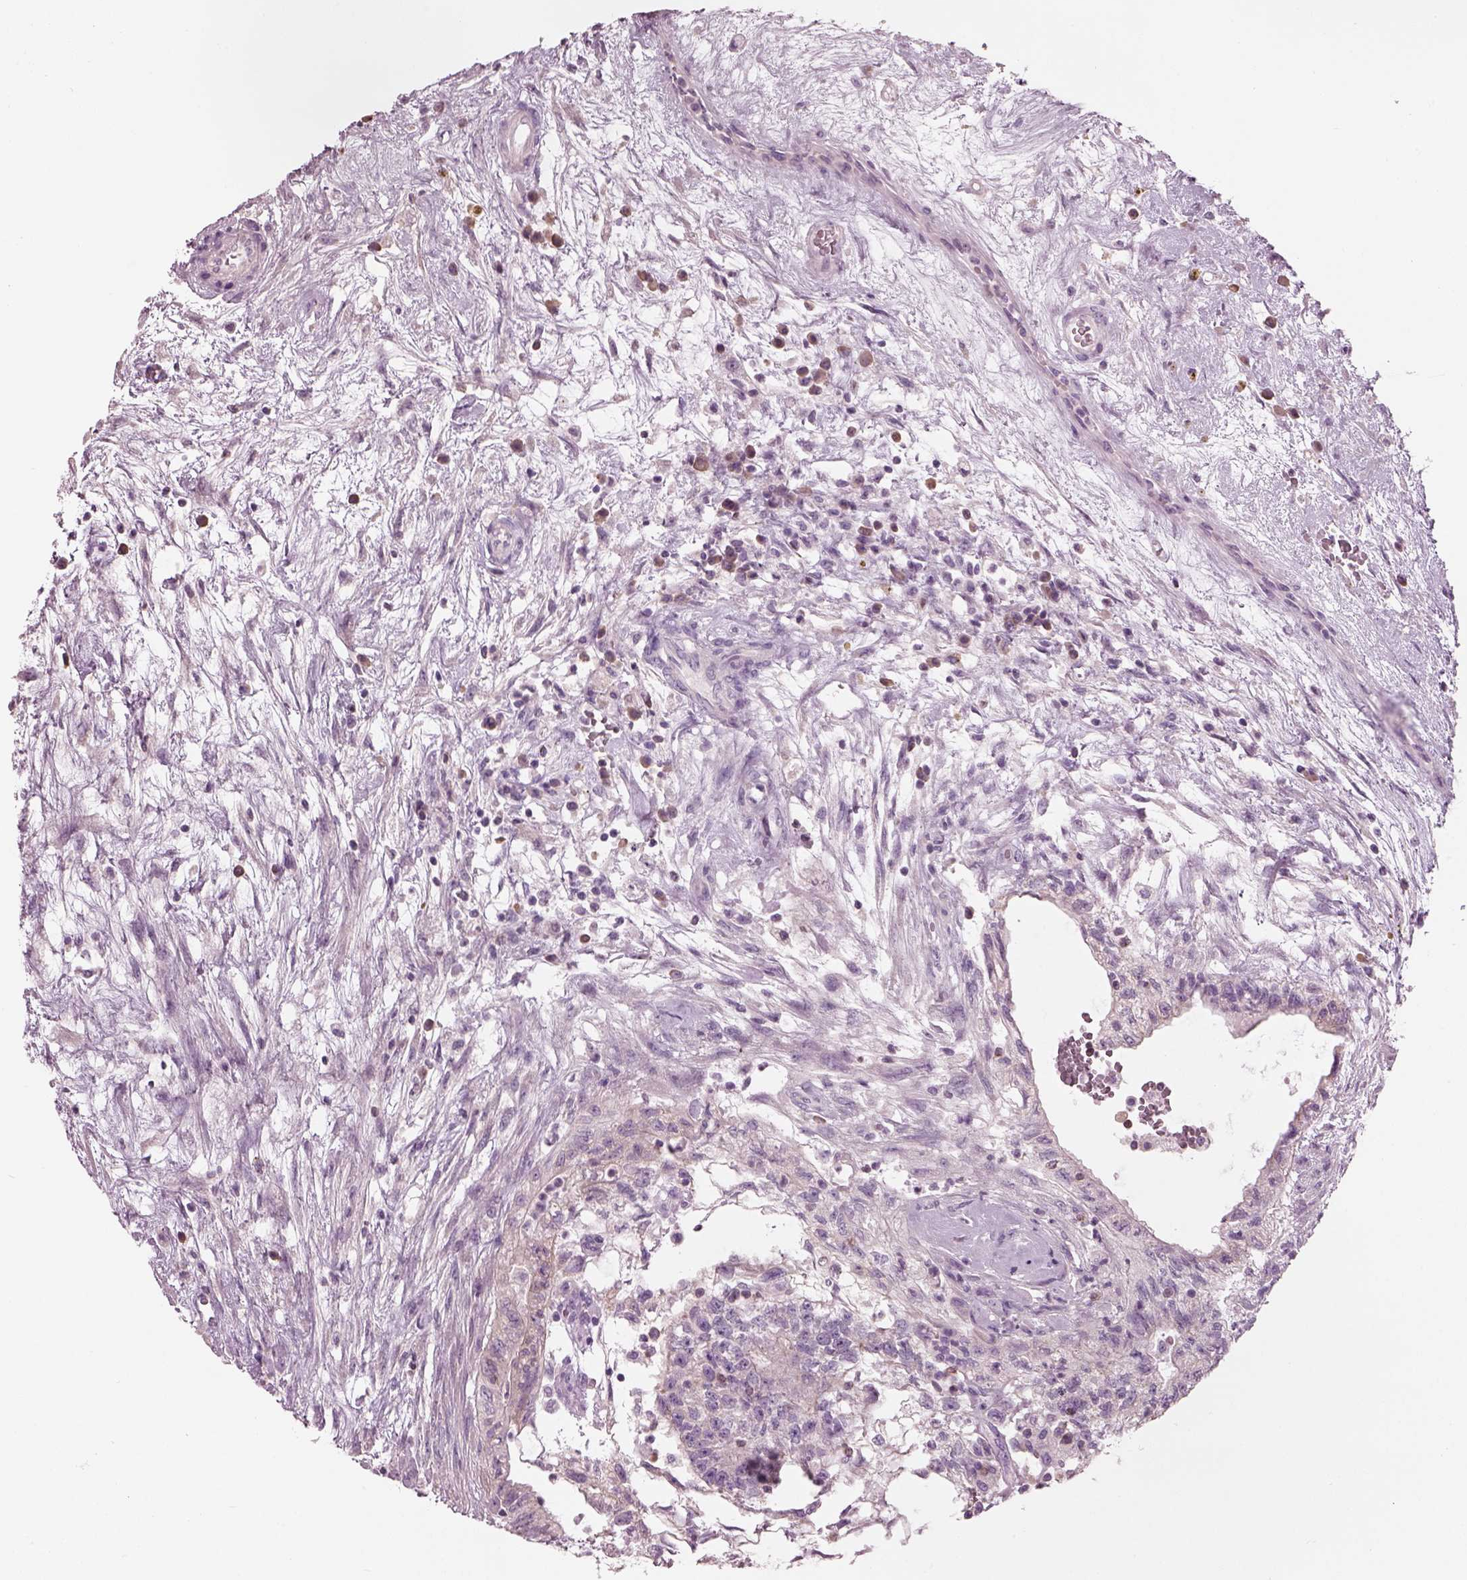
{"staining": {"intensity": "negative", "quantity": "none", "location": "none"}, "tissue": "testis cancer", "cell_type": "Tumor cells", "image_type": "cancer", "snomed": [{"axis": "morphology", "description": "Normal tissue, NOS"}, {"axis": "morphology", "description": "Carcinoma, Embryonal, NOS"}, {"axis": "topography", "description": "Testis"}], "caption": "An immunohistochemistry (IHC) photomicrograph of testis embryonal carcinoma is shown. There is no staining in tumor cells of testis embryonal carcinoma.", "gene": "SLC27A2", "patient": {"sex": "male", "age": 32}}